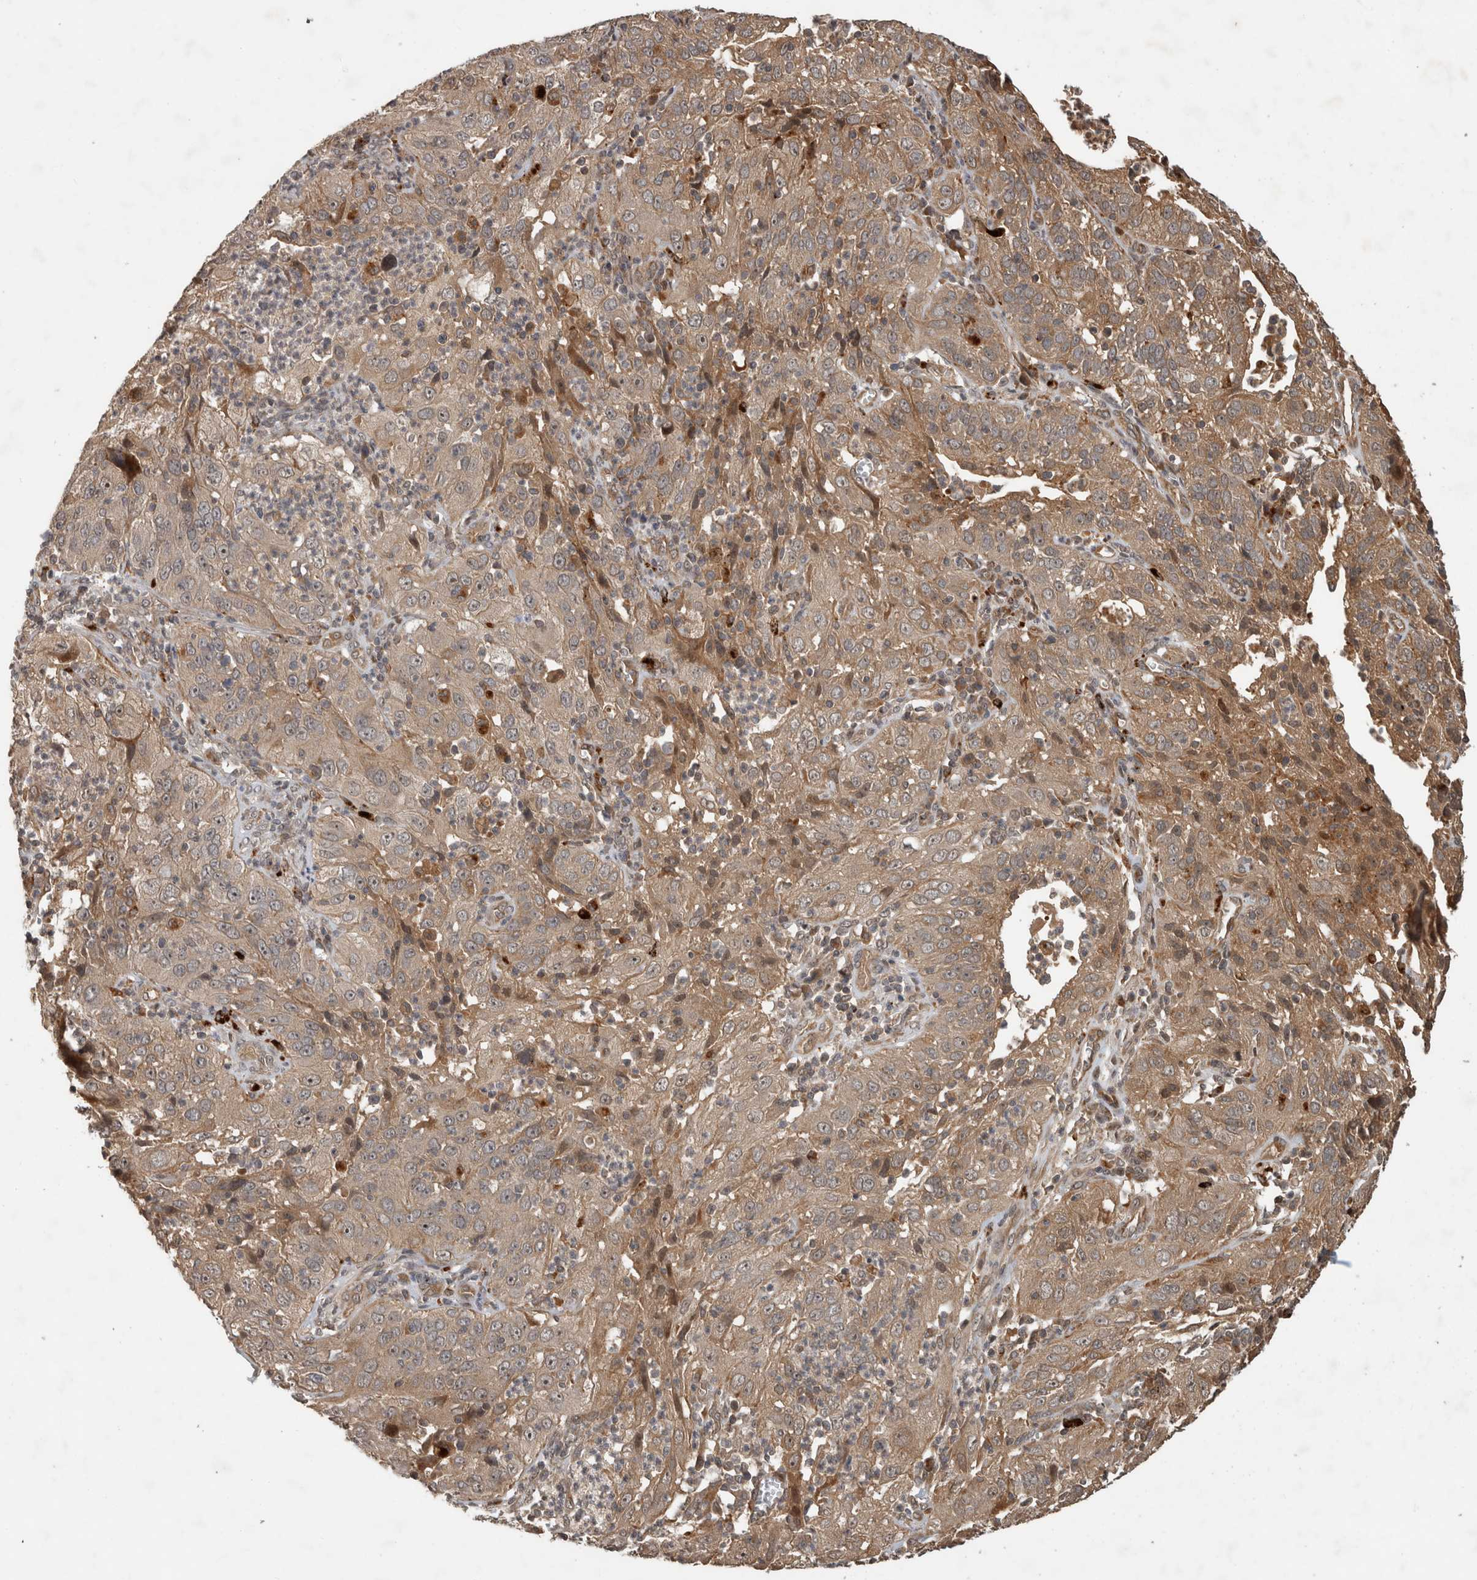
{"staining": {"intensity": "moderate", "quantity": ">75%", "location": "cytoplasmic/membranous"}, "tissue": "cervical cancer", "cell_type": "Tumor cells", "image_type": "cancer", "snomed": [{"axis": "morphology", "description": "Squamous cell carcinoma, NOS"}, {"axis": "topography", "description": "Cervix"}], "caption": "Protein expression by immunohistochemistry (IHC) demonstrates moderate cytoplasmic/membranous positivity in about >75% of tumor cells in cervical cancer (squamous cell carcinoma).", "gene": "PITPNC1", "patient": {"sex": "female", "age": 32}}